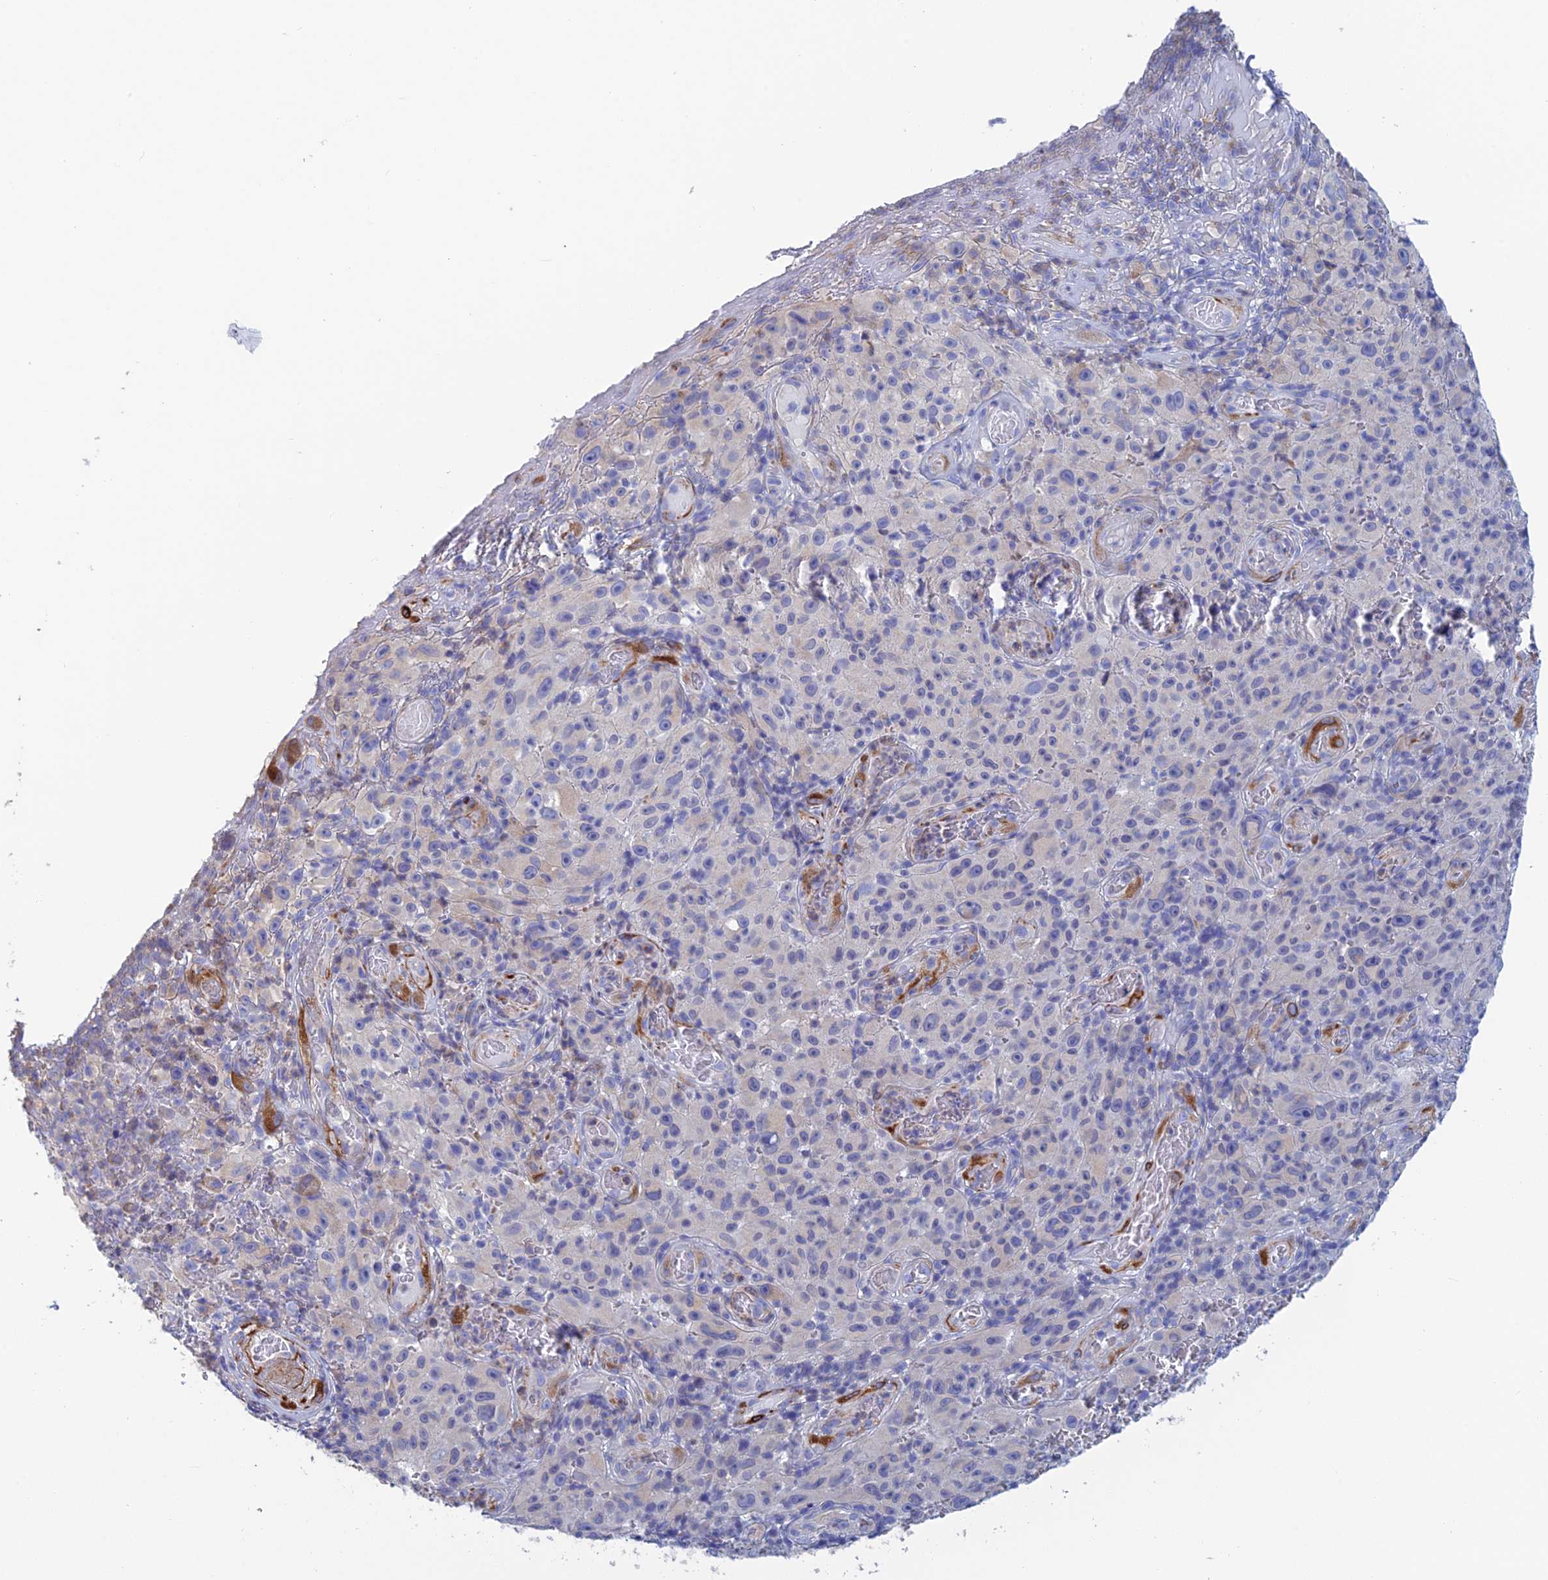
{"staining": {"intensity": "negative", "quantity": "none", "location": "none"}, "tissue": "melanoma", "cell_type": "Tumor cells", "image_type": "cancer", "snomed": [{"axis": "morphology", "description": "Malignant melanoma, NOS"}, {"axis": "topography", "description": "Skin"}], "caption": "Immunohistochemistry image of melanoma stained for a protein (brown), which exhibits no staining in tumor cells. (DAB (3,3'-diaminobenzidine) IHC visualized using brightfield microscopy, high magnification).", "gene": "PCDHA8", "patient": {"sex": "female", "age": 82}}